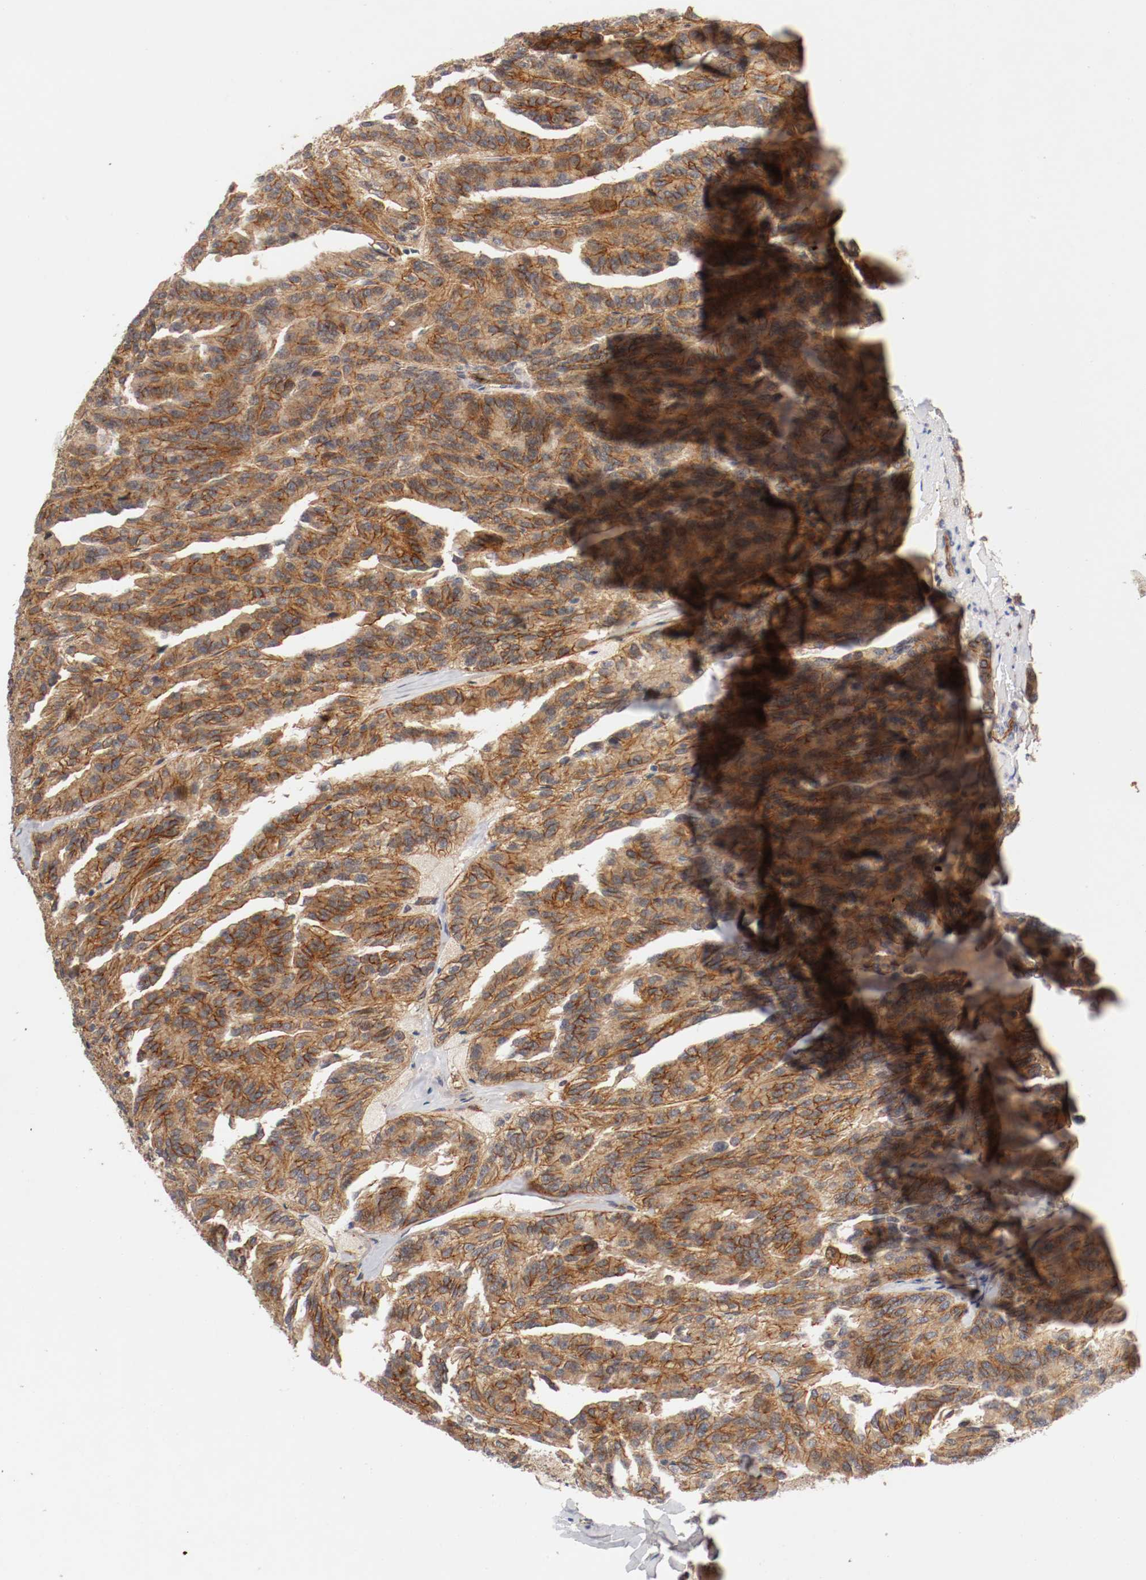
{"staining": {"intensity": "strong", "quantity": ">75%", "location": "cytoplasmic/membranous"}, "tissue": "renal cancer", "cell_type": "Tumor cells", "image_type": "cancer", "snomed": [{"axis": "morphology", "description": "Adenocarcinoma, NOS"}, {"axis": "topography", "description": "Kidney"}], "caption": "The micrograph exhibits a brown stain indicating the presence of a protein in the cytoplasmic/membranous of tumor cells in adenocarcinoma (renal).", "gene": "TYK2", "patient": {"sex": "male", "age": 46}}